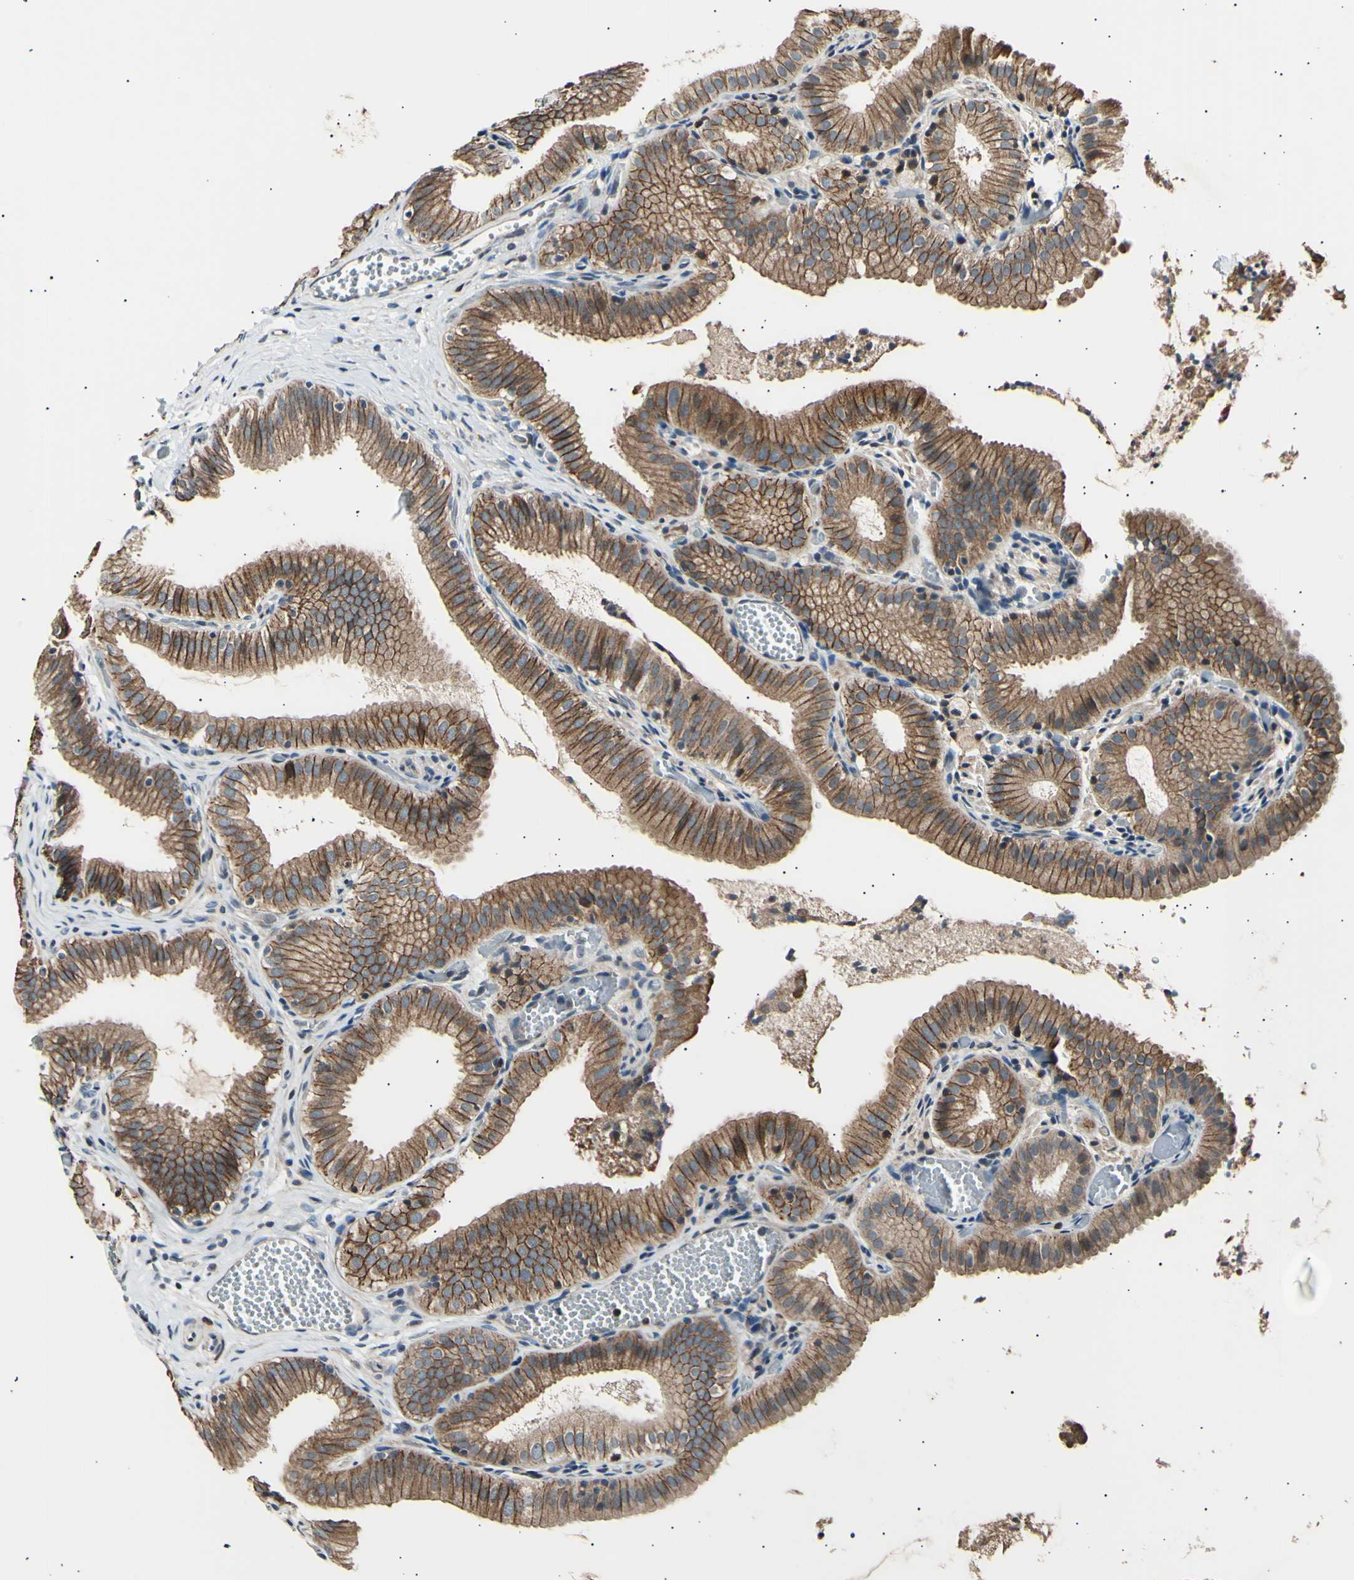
{"staining": {"intensity": "moderate", "quantity": ">75%", "location": "cytoplasmic/membranous"}, "tissue": "gallbladder", "cell_type": "Glandular cells", "image_type": "normal", "snomed": [{"axis": "morphology", "description": "Normal tissue, NOS"}, {"axis": "topography", "description": "Gallbladder"}], "caption": "Immunohistochemical staining of unremarkable gallbladder demonstrates moderate cytoplasmic/membranous protein positivity in about >75% of glandular cells. Nuclei are stained in blue.", "gene": "ITGA6", "patient": {"sex": "male", "age": 54}}